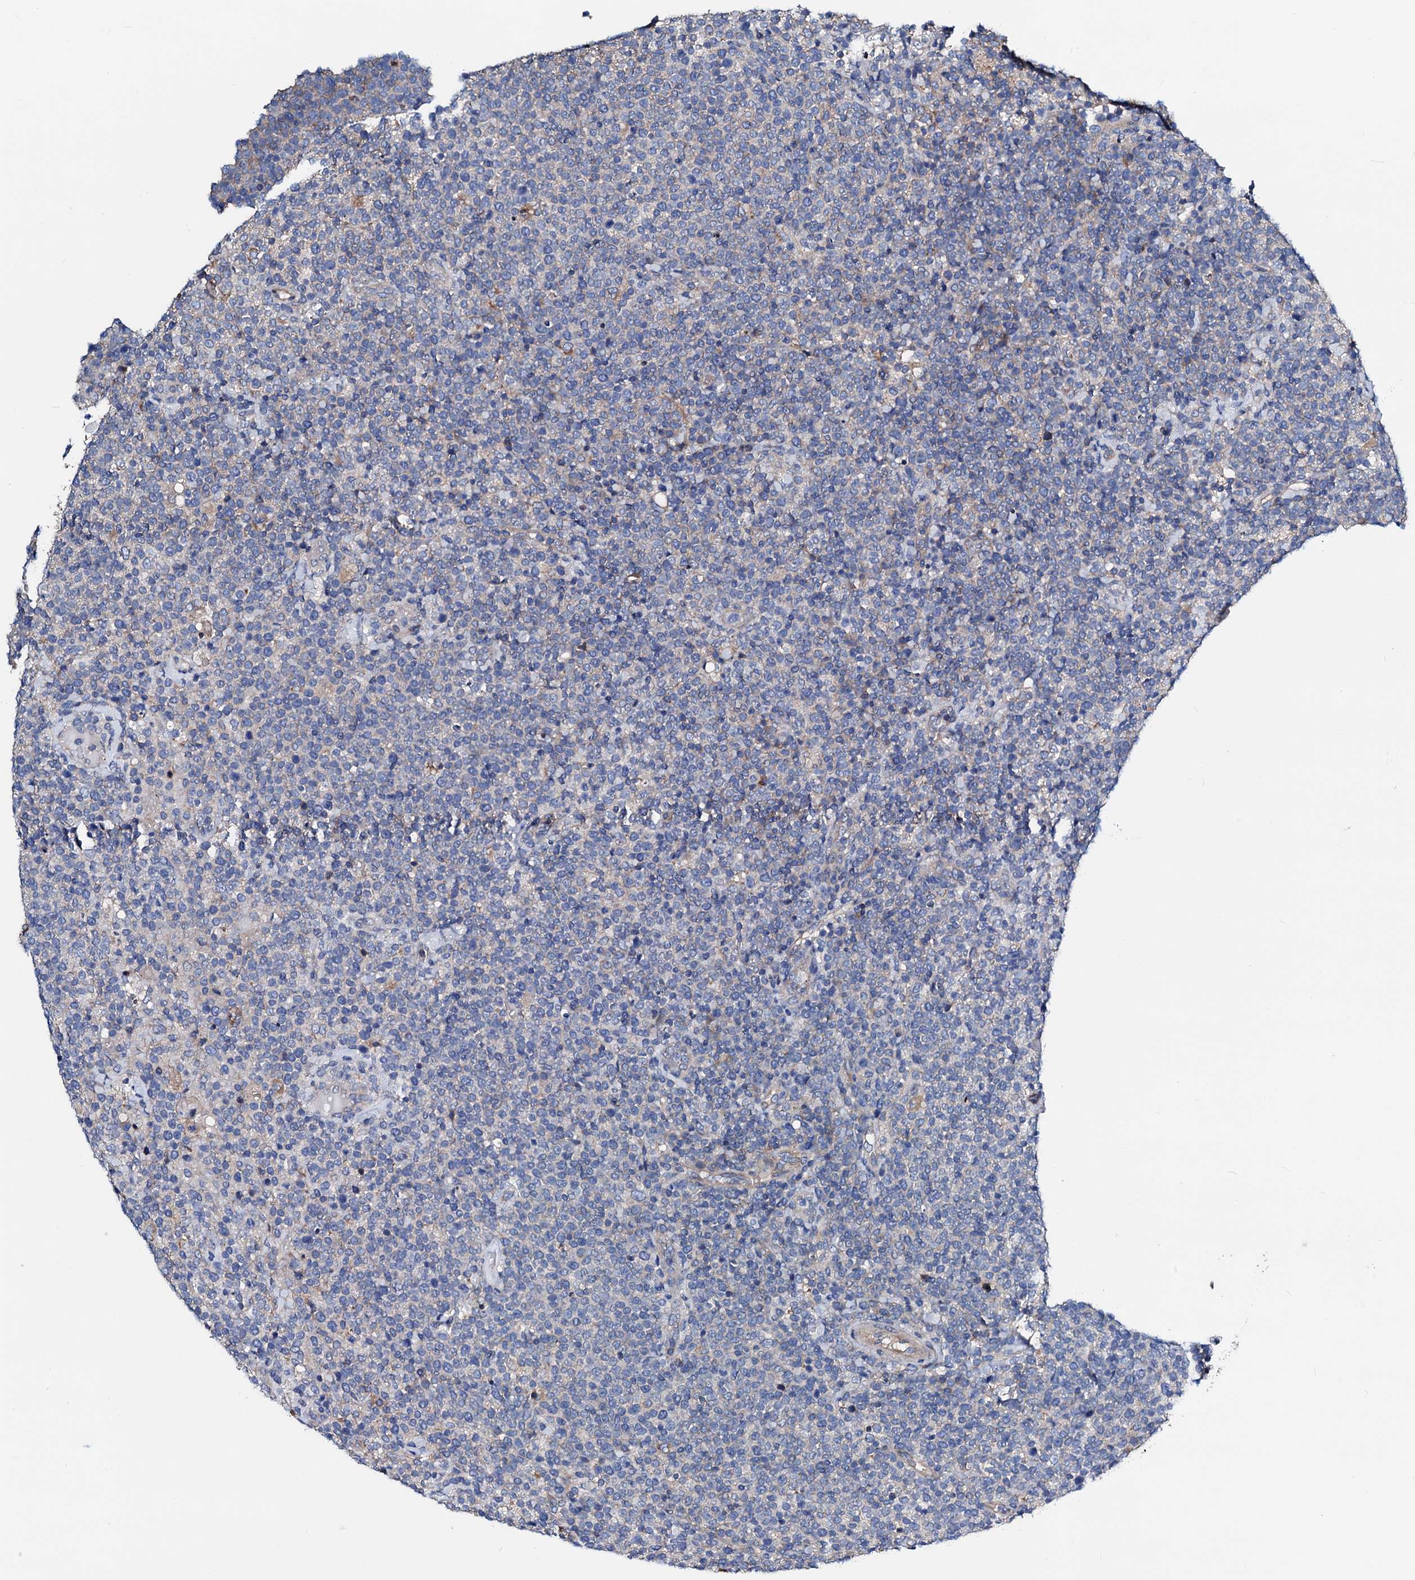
{"staining": {"intensity": "negative", "quantity": "none", "location": "none"}, "tissue": "lymphoma", "cell_type": "Tumor cells", "image_type": "cancer", "snomed": [{"axis": "morphology", "description": "Malignant lymphoma, non-Hodgkin's type, High grade"}, {"axis": "topography", "description": "Lymph node"}], "caption": "Tumor cells show no significant protein positivity in high-grade malignant lymphoma, non-Hodgkin's type.", "gene": "GCOM1", "patient": {"sex": "male", "age": 61}}